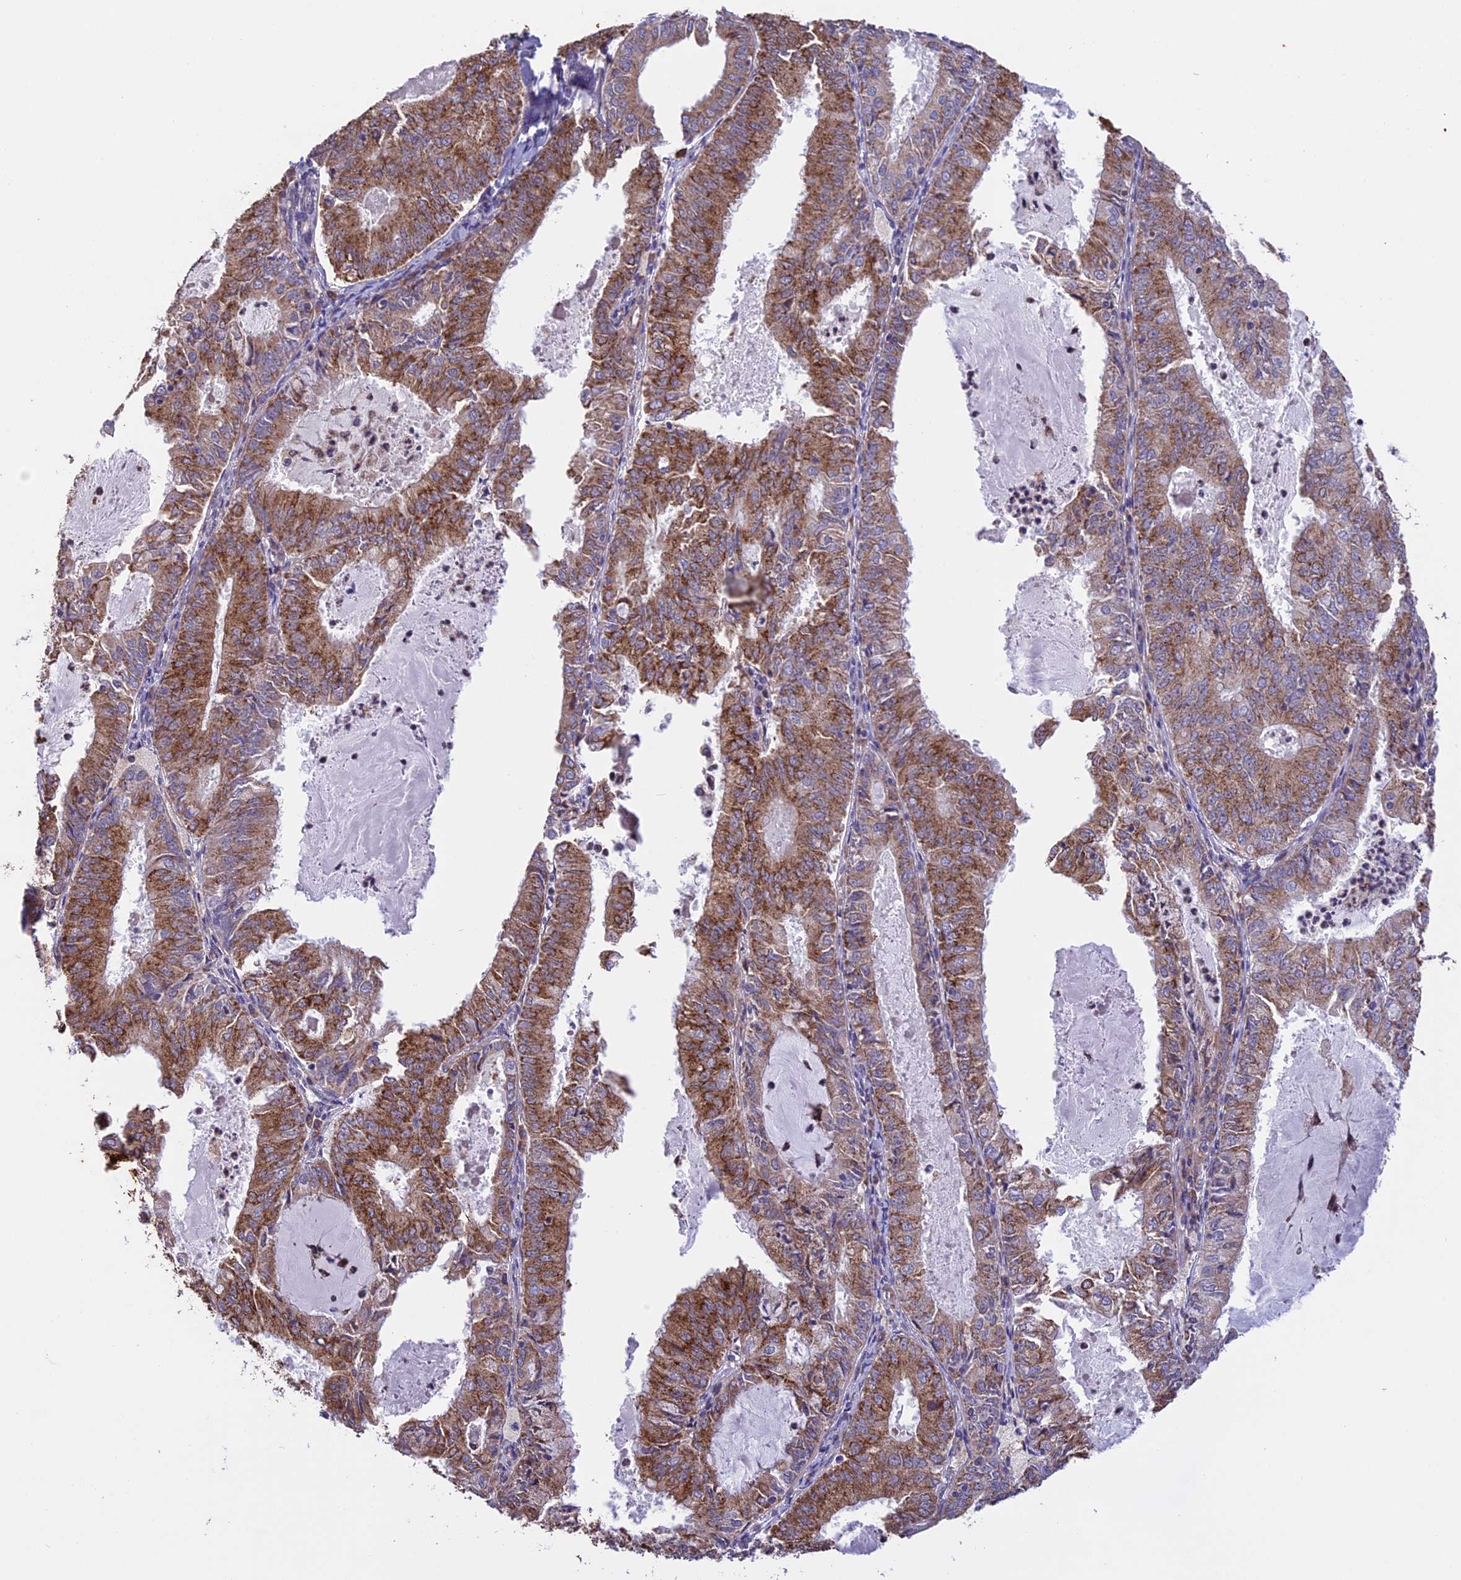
{"staining": {"intensity": "moderate", "quantity": ">75%", "location": "cytoplasmic/membranous"}, "tissue": "endometrial cancer", "cell_type": "Tumor cells", "image_type": "cancer", "snomed": [{"axis": "morphology", "description": "Adenocarcinoma, NOS"}, {"axis": "topography", "description": "Endometrium"}], "caption": "Immunohistochemical staining of adenocarcinoma (endometrial) shows medium levels of moderate cytoplasmic/membranous positivity in approximately >75% of tumor cells. (Brightfield microscopy of DAB IHC at high magnification).", "gene": "DMRTA2", "patient": {"sex": "female", "age": 57}}